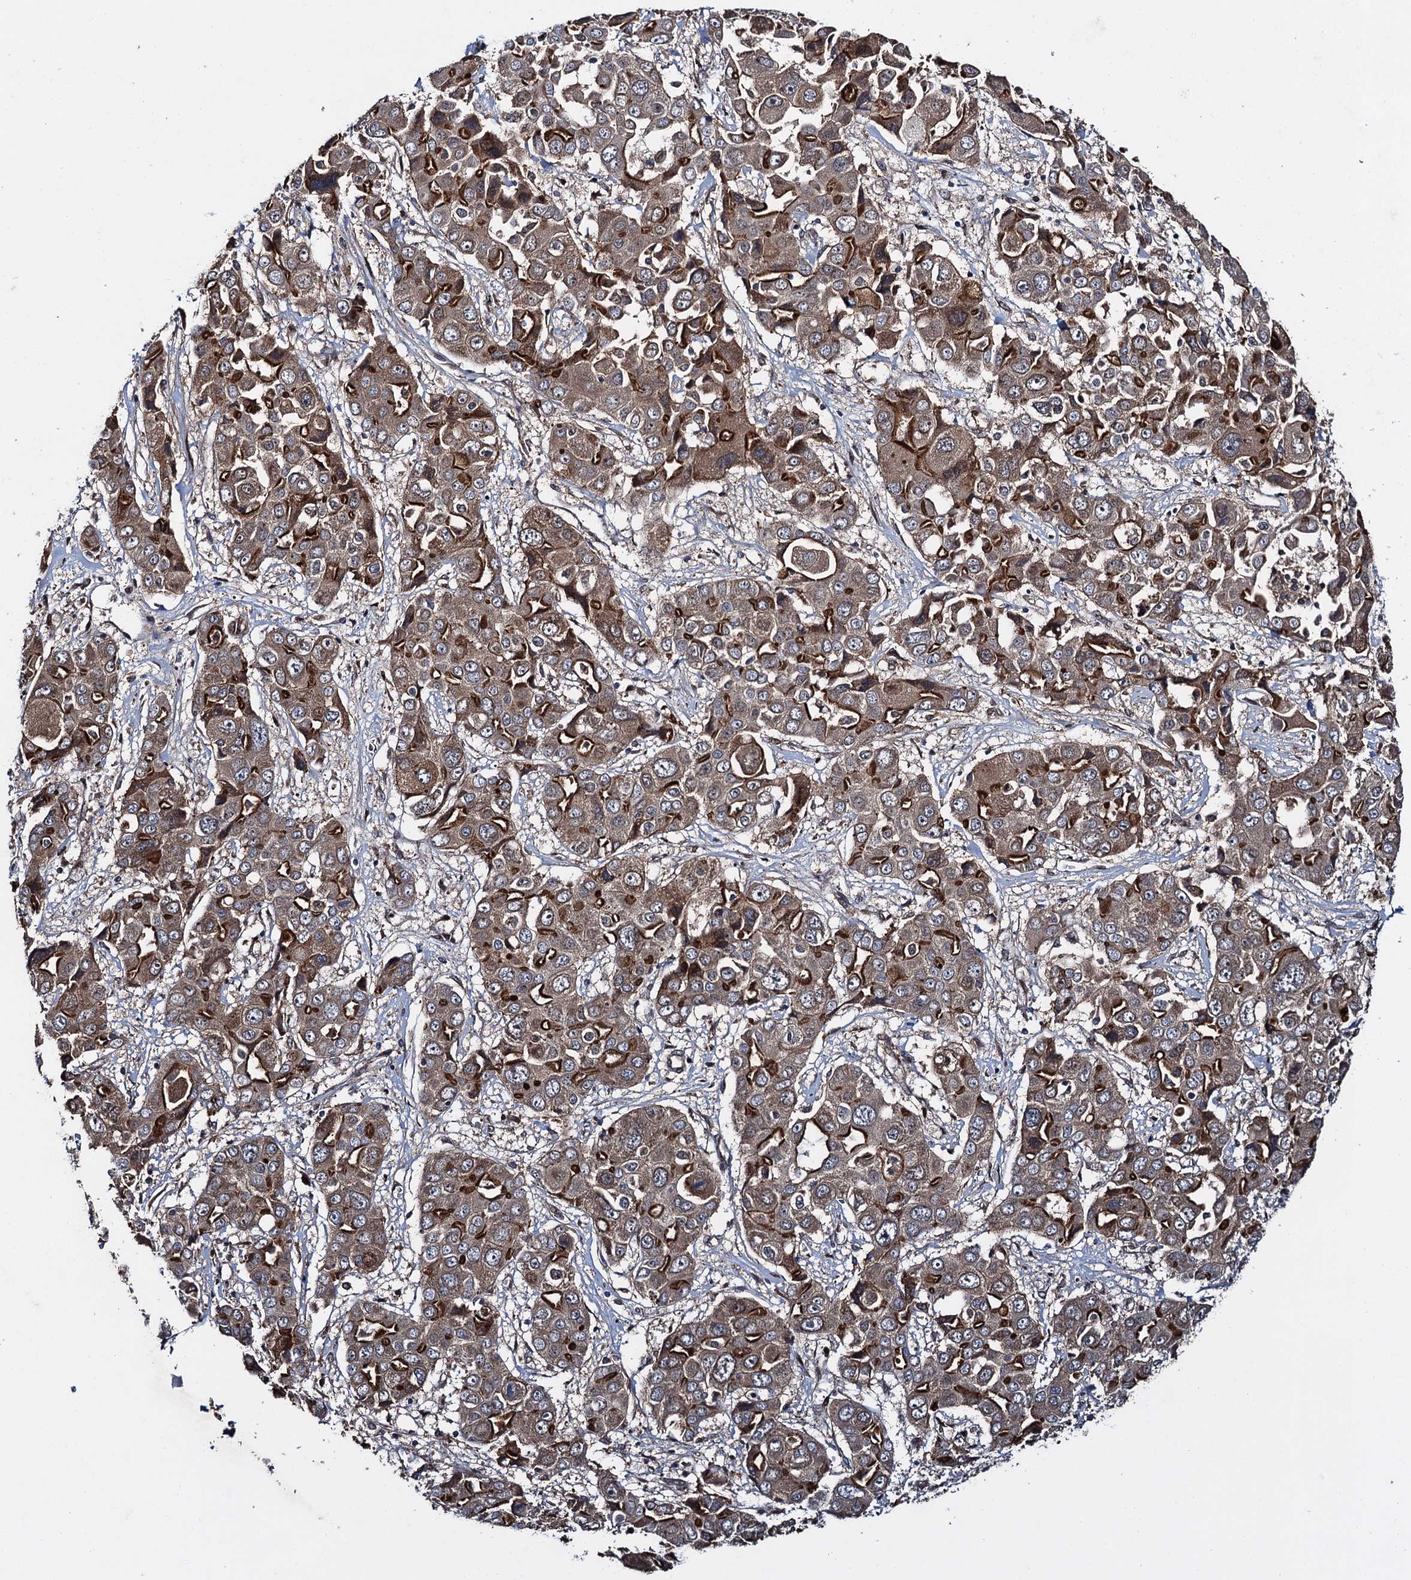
{"staining": {"intensity": "strong", "quantity": "25%-75%", "location": "cytoplasmic/membranous"}, "tissue": "liver cancer", "cell_type": "Tumor cells", "image_type": "cancer", "snomed": [{"axis": "morphology", "description": "Cholangiocarcinoma"}, {"axis": "topography", "description": "Liver"}], "caption": "The immunohistochemical stain highlights strong cytoplasmic/membranous positivity in tumor cells of liver cholangiocarcinoma tissue.", "gene": "RHOBTB1", "patient": {"sex": "male", "age": 67}}